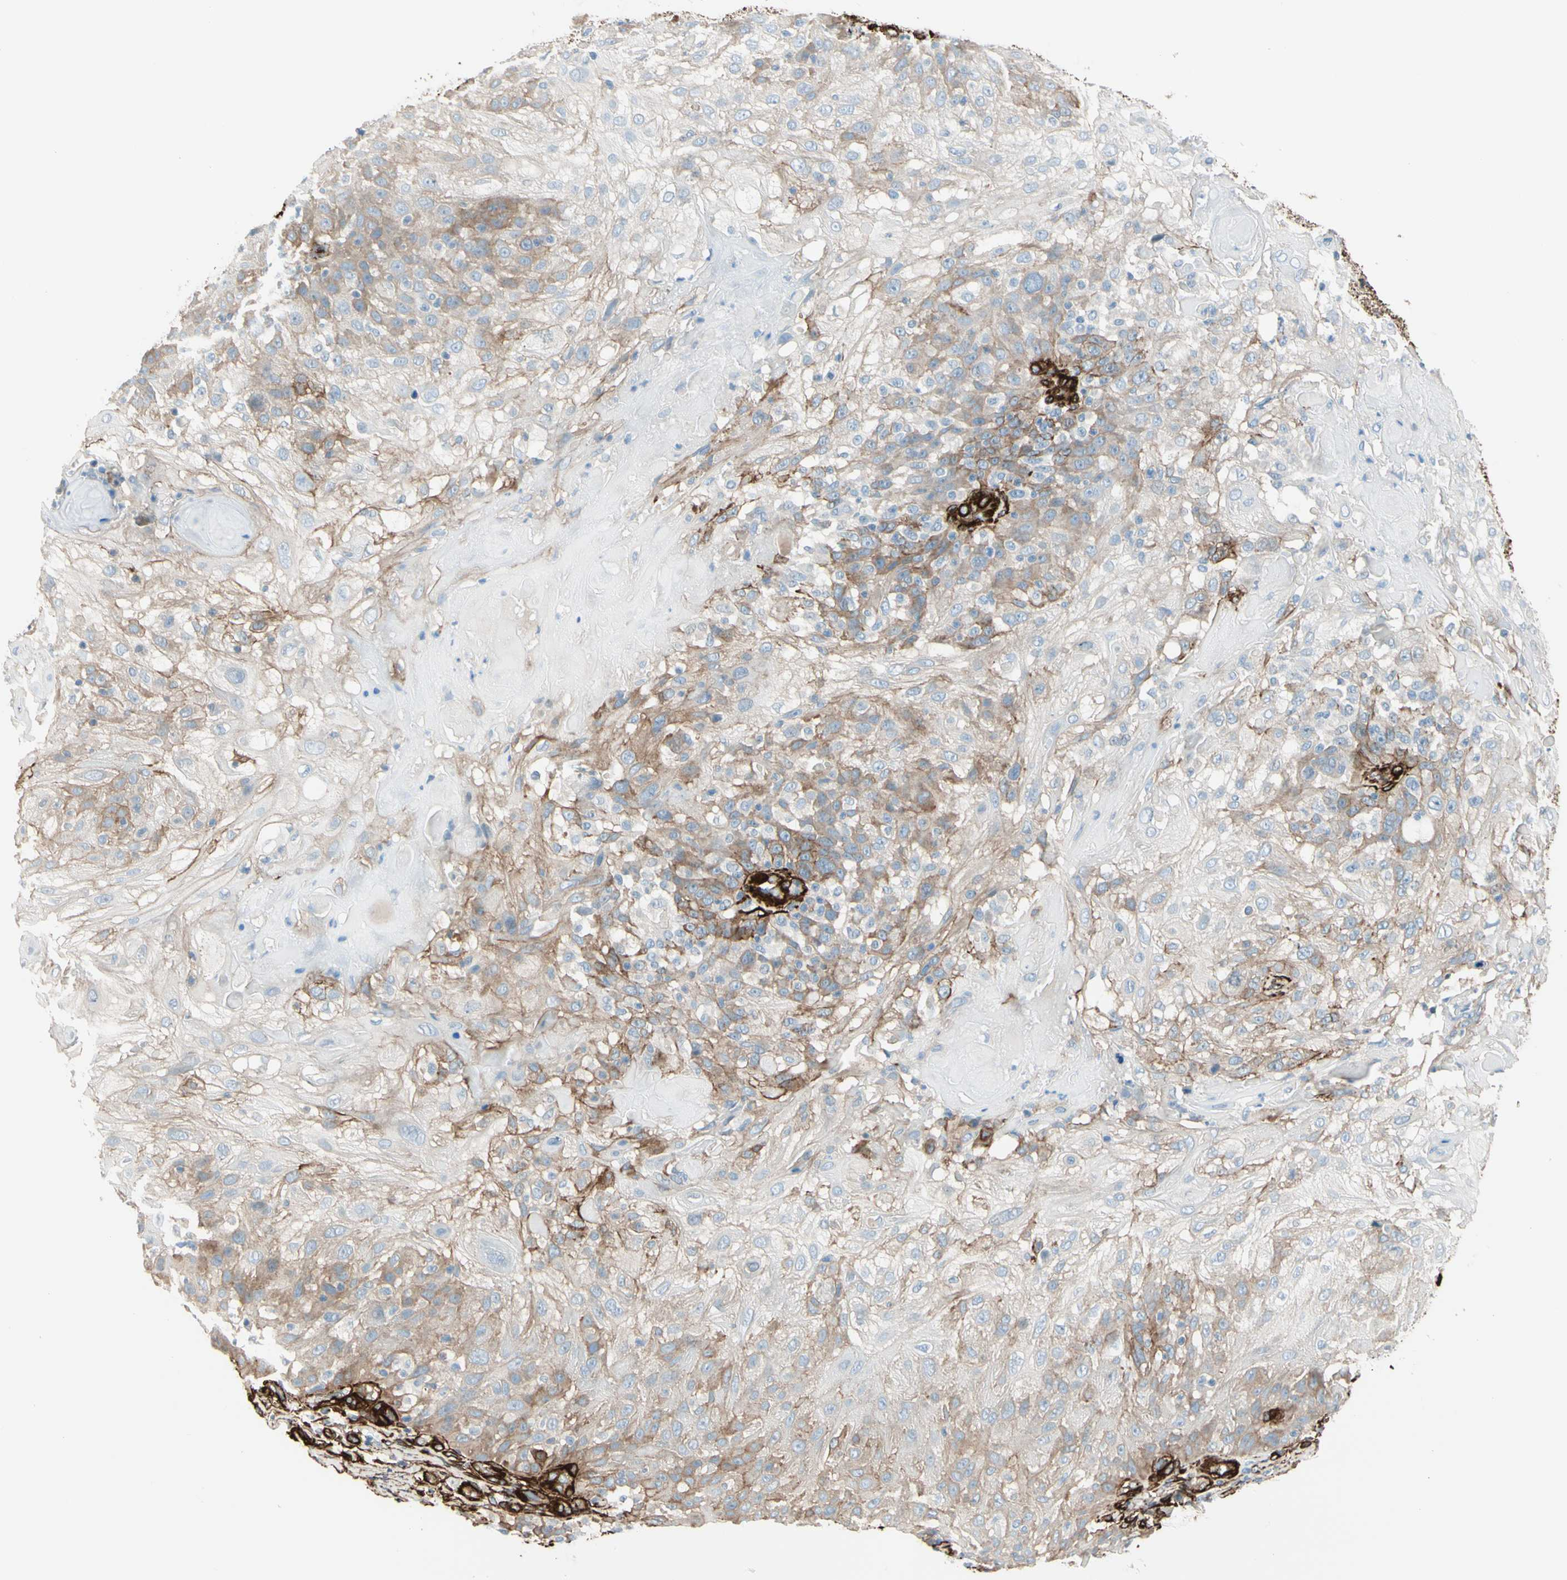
{"staining": {"intensity": "moderate", "quantity": "<25%", "location": "cytoplasmic/membranous"}, "tissue": "skin cancer", "cell_type": "Tumor cells", "image_type": "cancer", "snomed": [{"axis": "morphology", "description": "Normal tissue, NOS"}, {"axis": "morphology", "description": "Squamous cell carcinoma, NOS"}, {"axis": "topography", "description": "Skin"}], "caption": "Skin cancer stained for a protein (brown) reveals moderate cytoplasmic/membranous positive expression in approximately <25% of tumor cells.", "gene": "CALD1", "patient": {"sex": "female", "age": 83}}